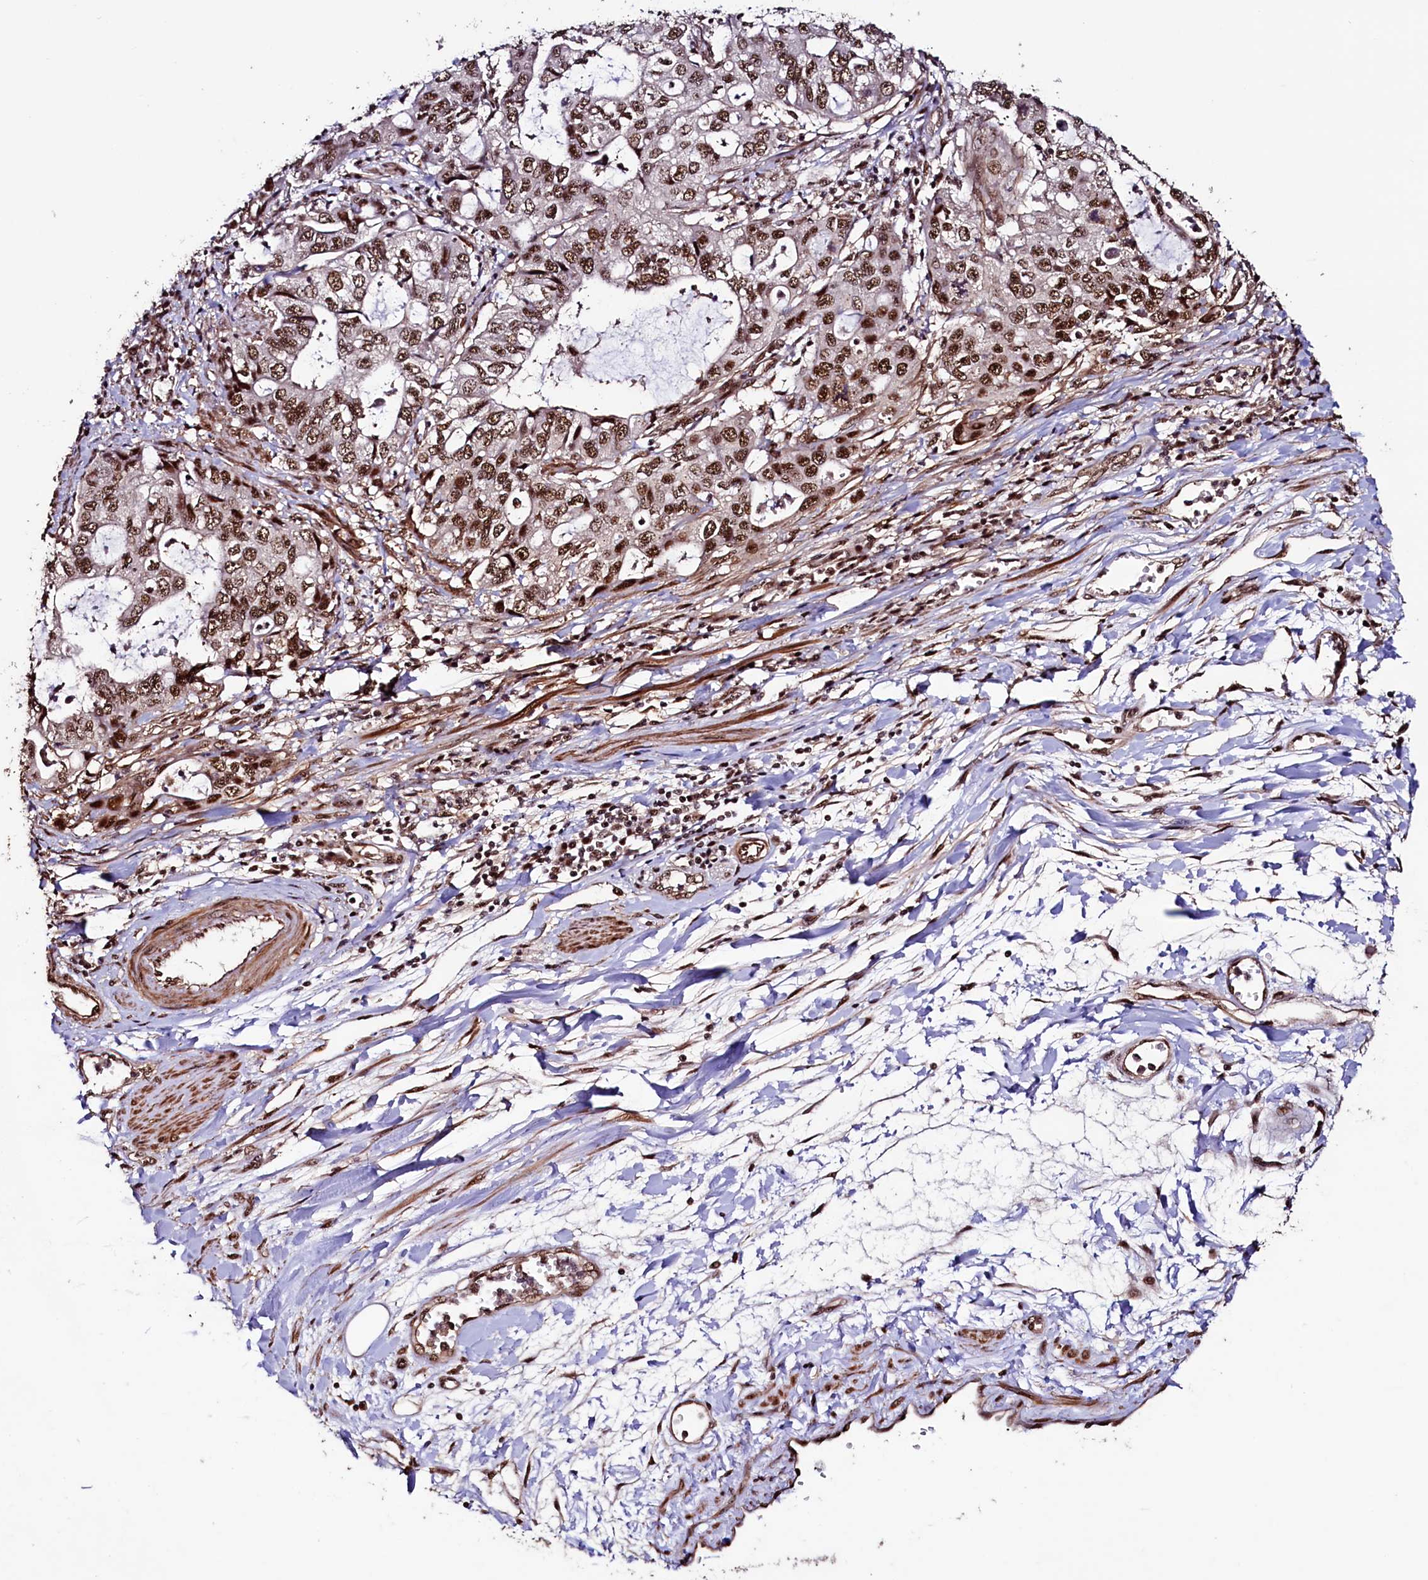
{"staining": {"intensity": "moderate", "quantity": ">75%", "location": "nuclear"}, "tissue": "stomach cancer", "cell_type": "Tumor cells", "image_type": "cancer", "snomed": [{"axis": "morphology", "description": "Adenocarcinoma, NOS"}, {"axis": "topography", "description": "Stomach, upper"}], "caption": "The histopathology image reveals staining of stomach cancer (adenocarcinoma), revealing moderate nuclear protein positivity (brown color) within tumor cells.", "gene": "SFSWAP", "patient": {"sex": "female", "age": 52}}